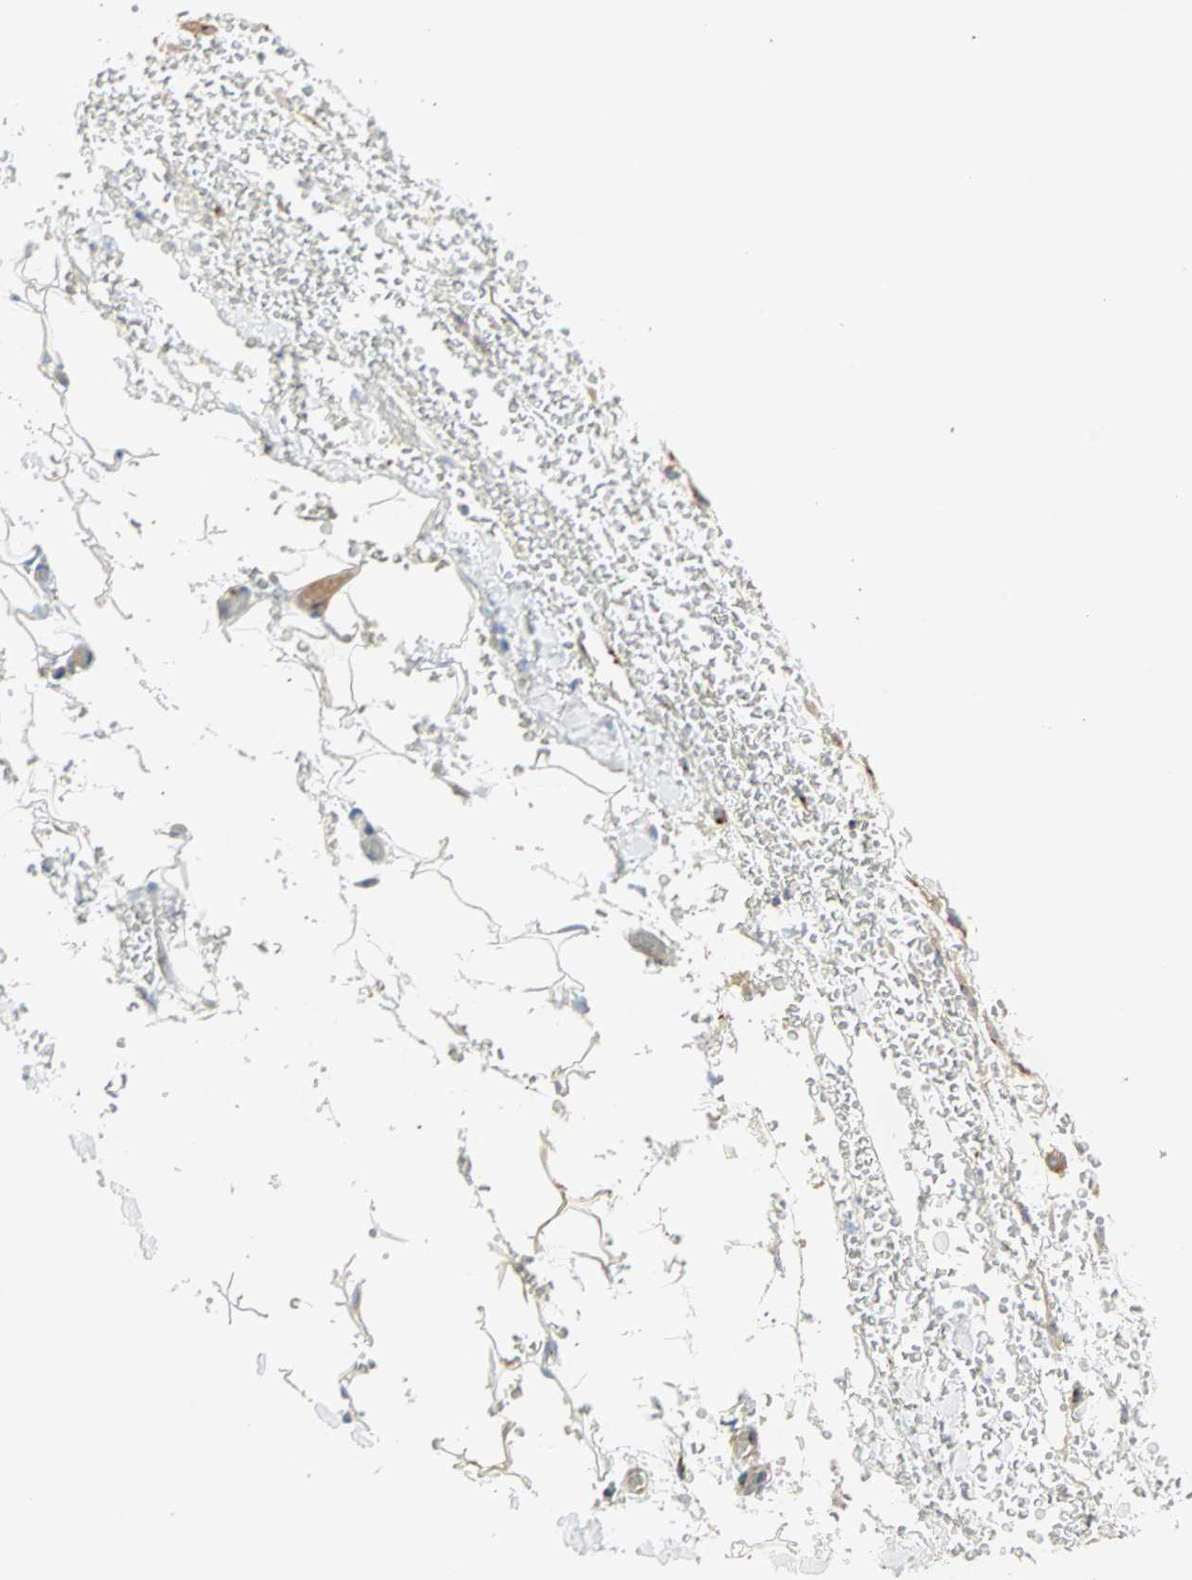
{"staining": {"intensity": "negative", "quantity": "none", "location": "none"}, "tissue": "adipose tissue", "cell_type": "Adipocytes", "image_type": "normal", "snomed": [{"axis": "morphology", "description": "Normal tissue, NOS"}, {"axis": "morphology", "description": "Inflammation, NOS"}, {"axis": "topography", "description": "Breast"}], "caption": "The micrograph reveals no staining of adipocytes in benign adipose tissue. Nuclei are stained in blue.", "gene": "PDE8A", "patient": {"sex": "female", "age": 65}}